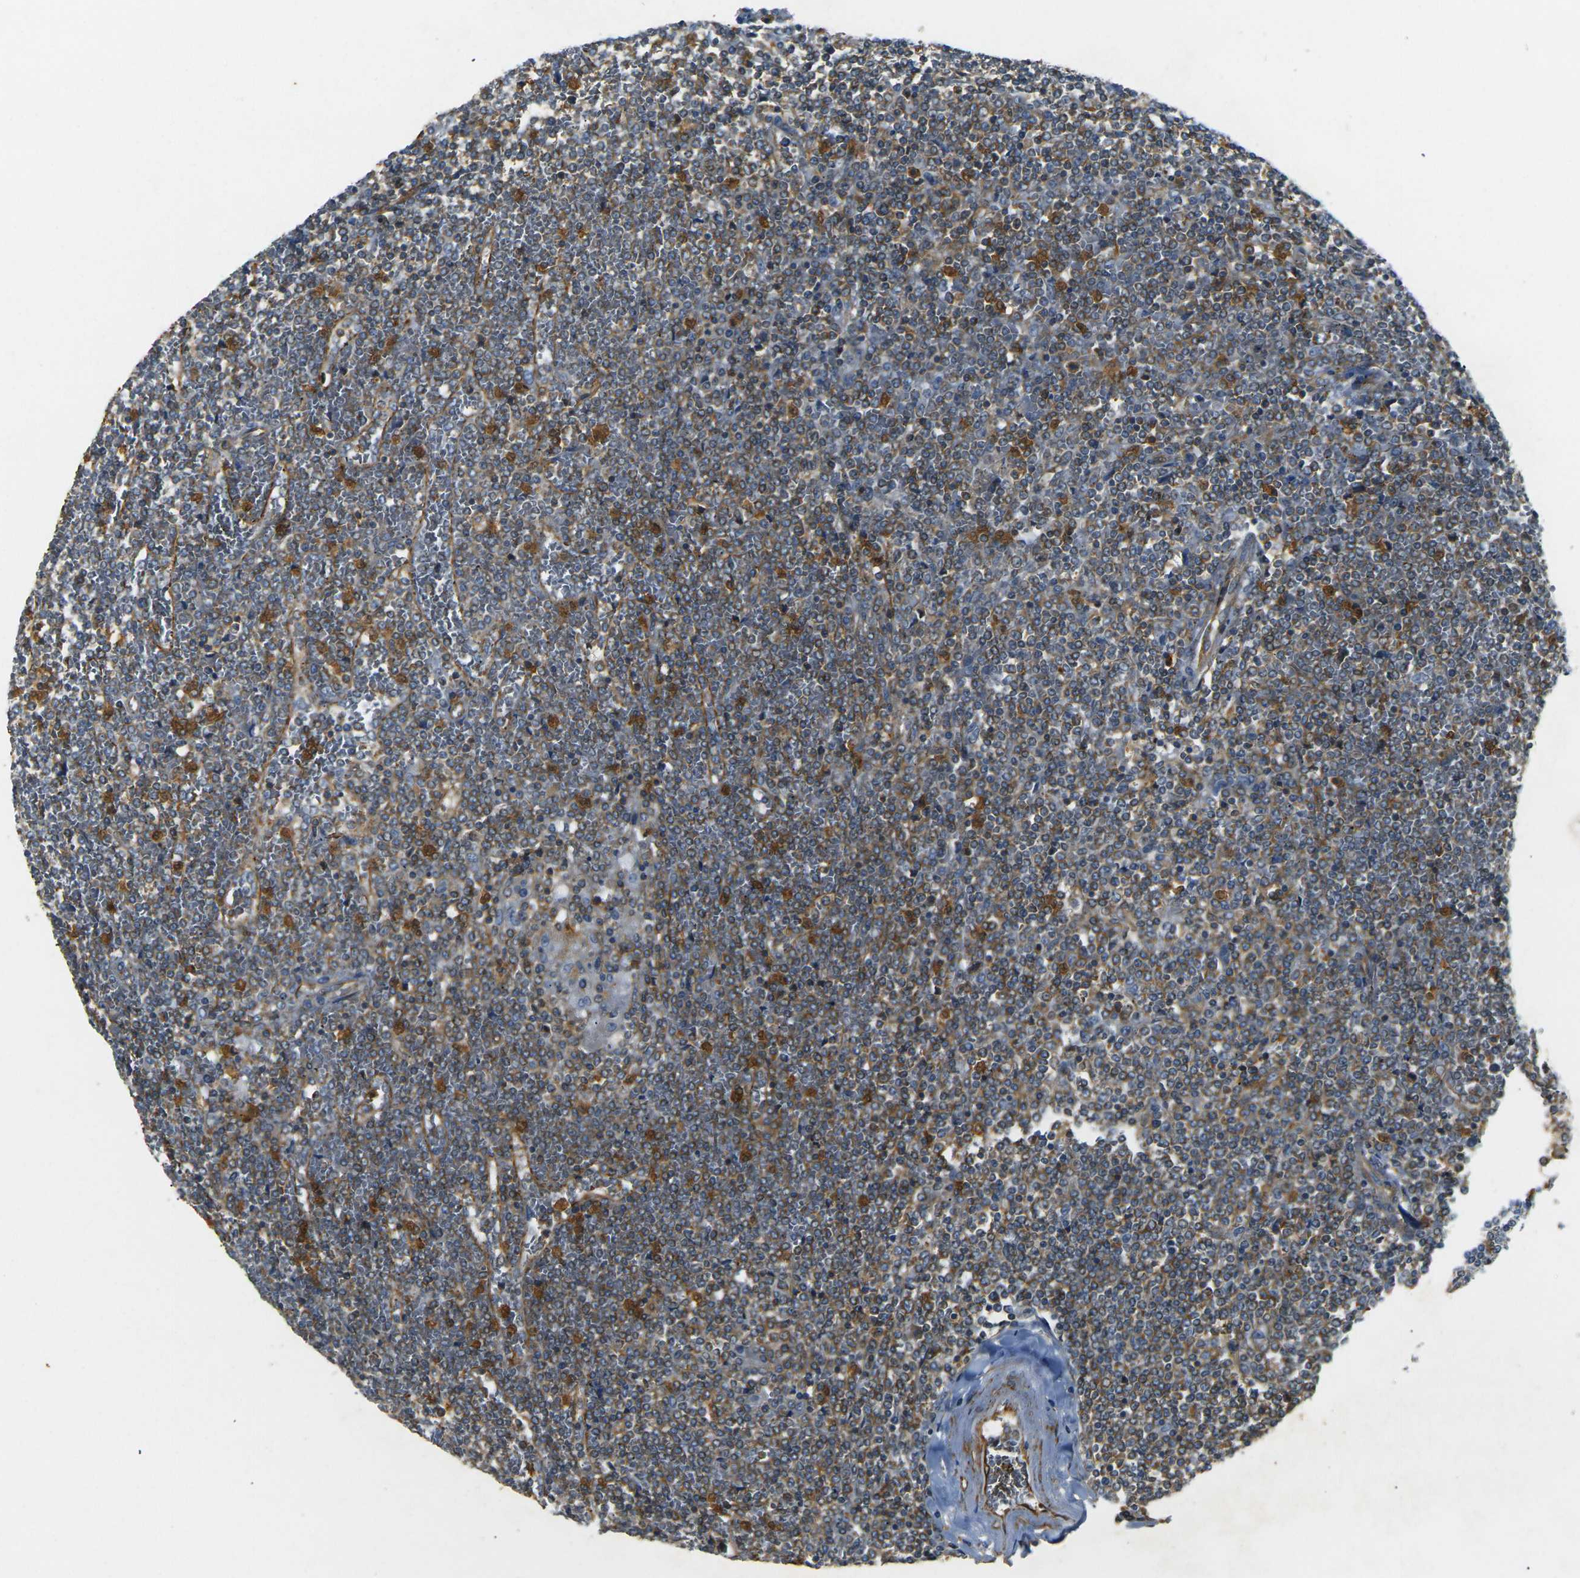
{"staining": {"intensity": "weak", "quantity": "<25%", "location": "cytoplasmic/membranous"}, "tissue": "lymphoma", "cell_type": "Tumor cells", "image_type": "cancer", "snomed": [{"axis": "morphology", "description": "Malignant lymphoma, non-Hodgkin's type, Low grade"}, {"axis": "topography", "description": "Spleen"}], "caption": "IHC histopathology image of human malignant lymphoma, non-Hodgkin's type (low-grade) stained for a protein (brown), which reveals no staining in tumor cells.", "gene": "EPHA7", "patient": {"sex": "female", "age": 19}}